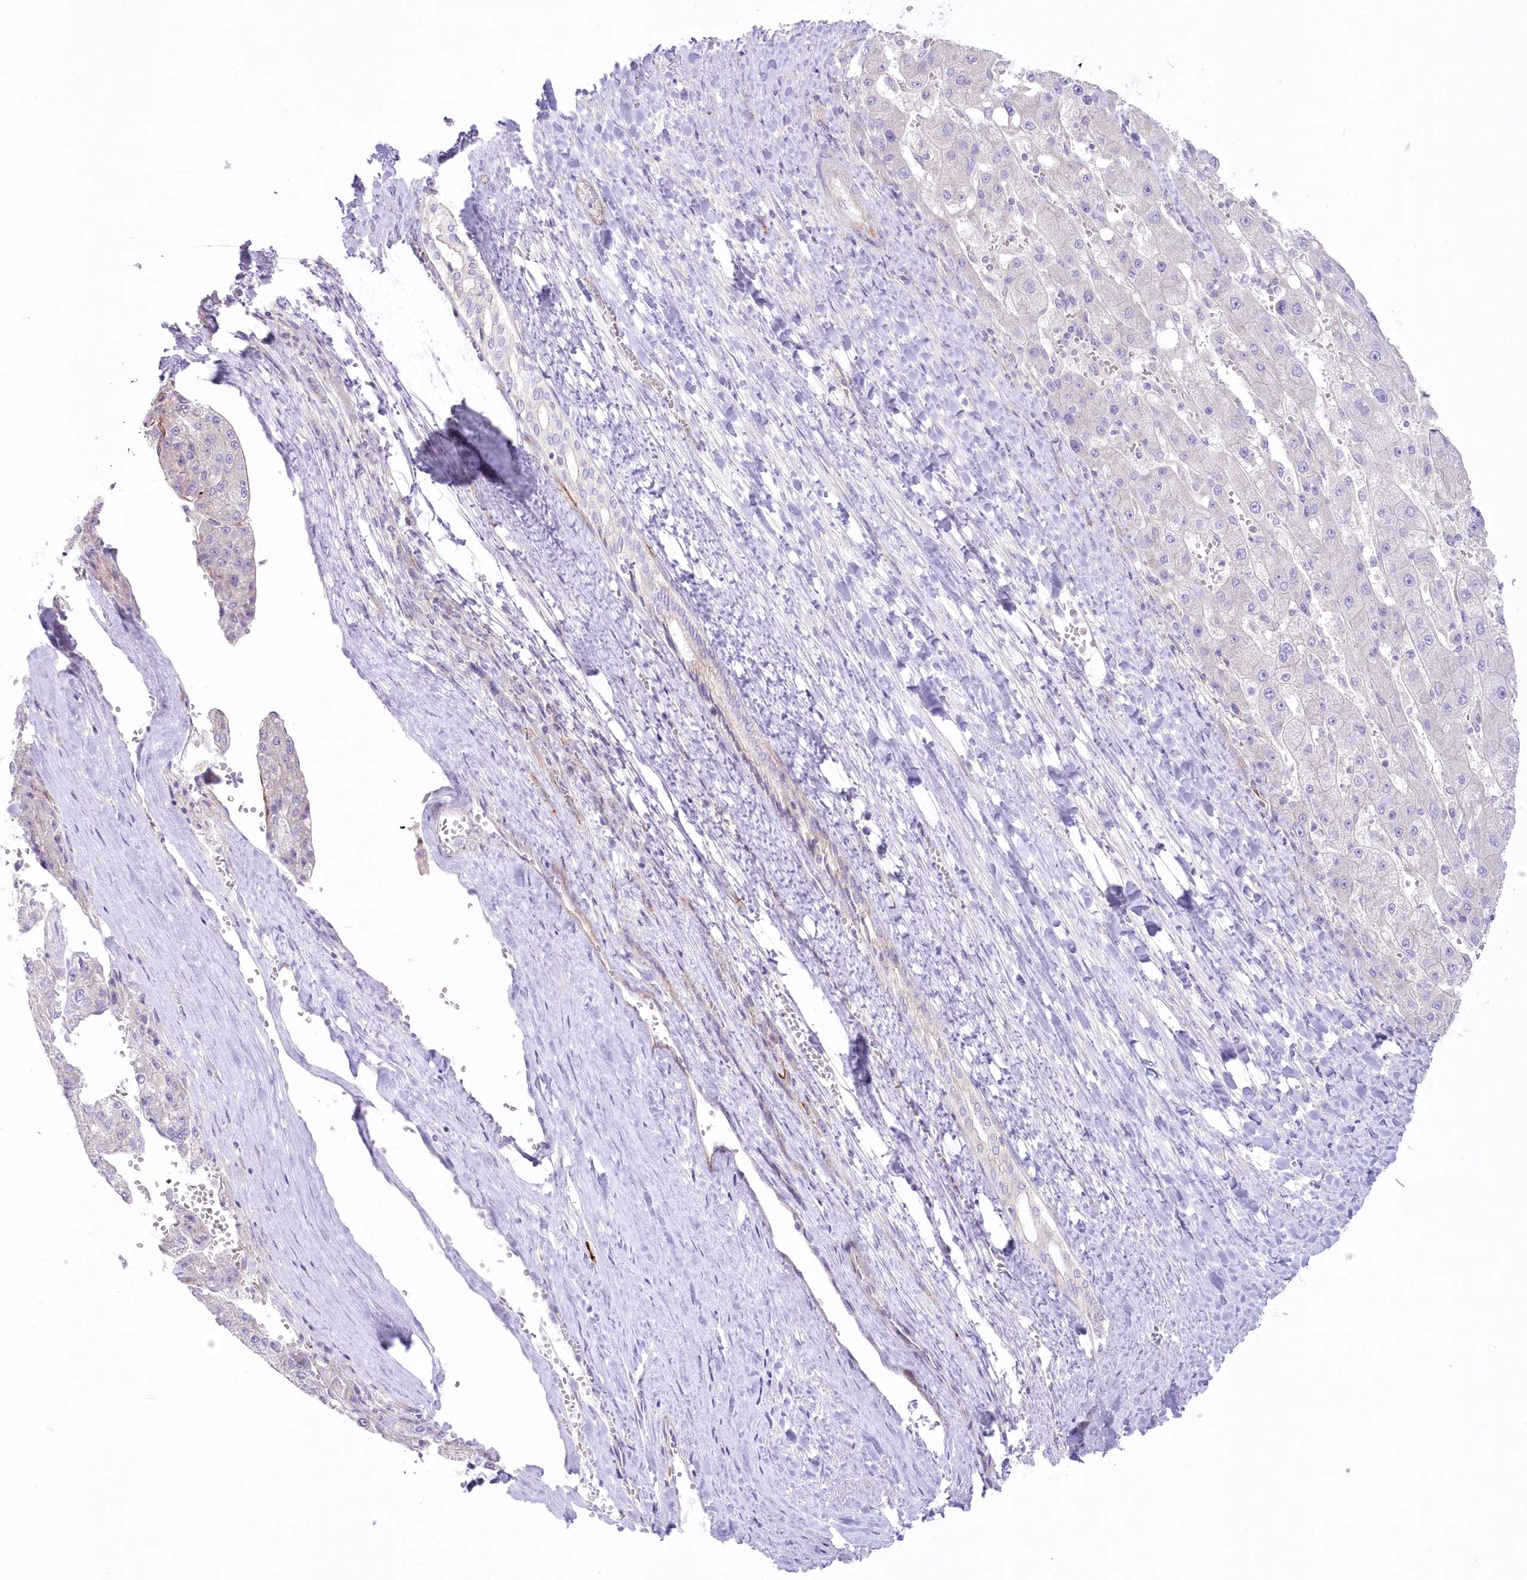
{"staining": {"intensity": "negative", "quantity": "none", "location": "none"}, "tissue": "liver cancer", "cell_type": "Tumor cells", "image_type": "cancer", "snomed": [{"axis": "morphology", "description": "Carcinoma, Hepatocellular, NOS"}, {"axis": "topography", "description": "Liver"}], "caption": "The IHC photomicrograph has no significant expression in tumor cells of liver cancer (hepatocellular carcinoma) tissue.", "gene": "ZNF843", "patient": {"sex": "female", "age": 73}}